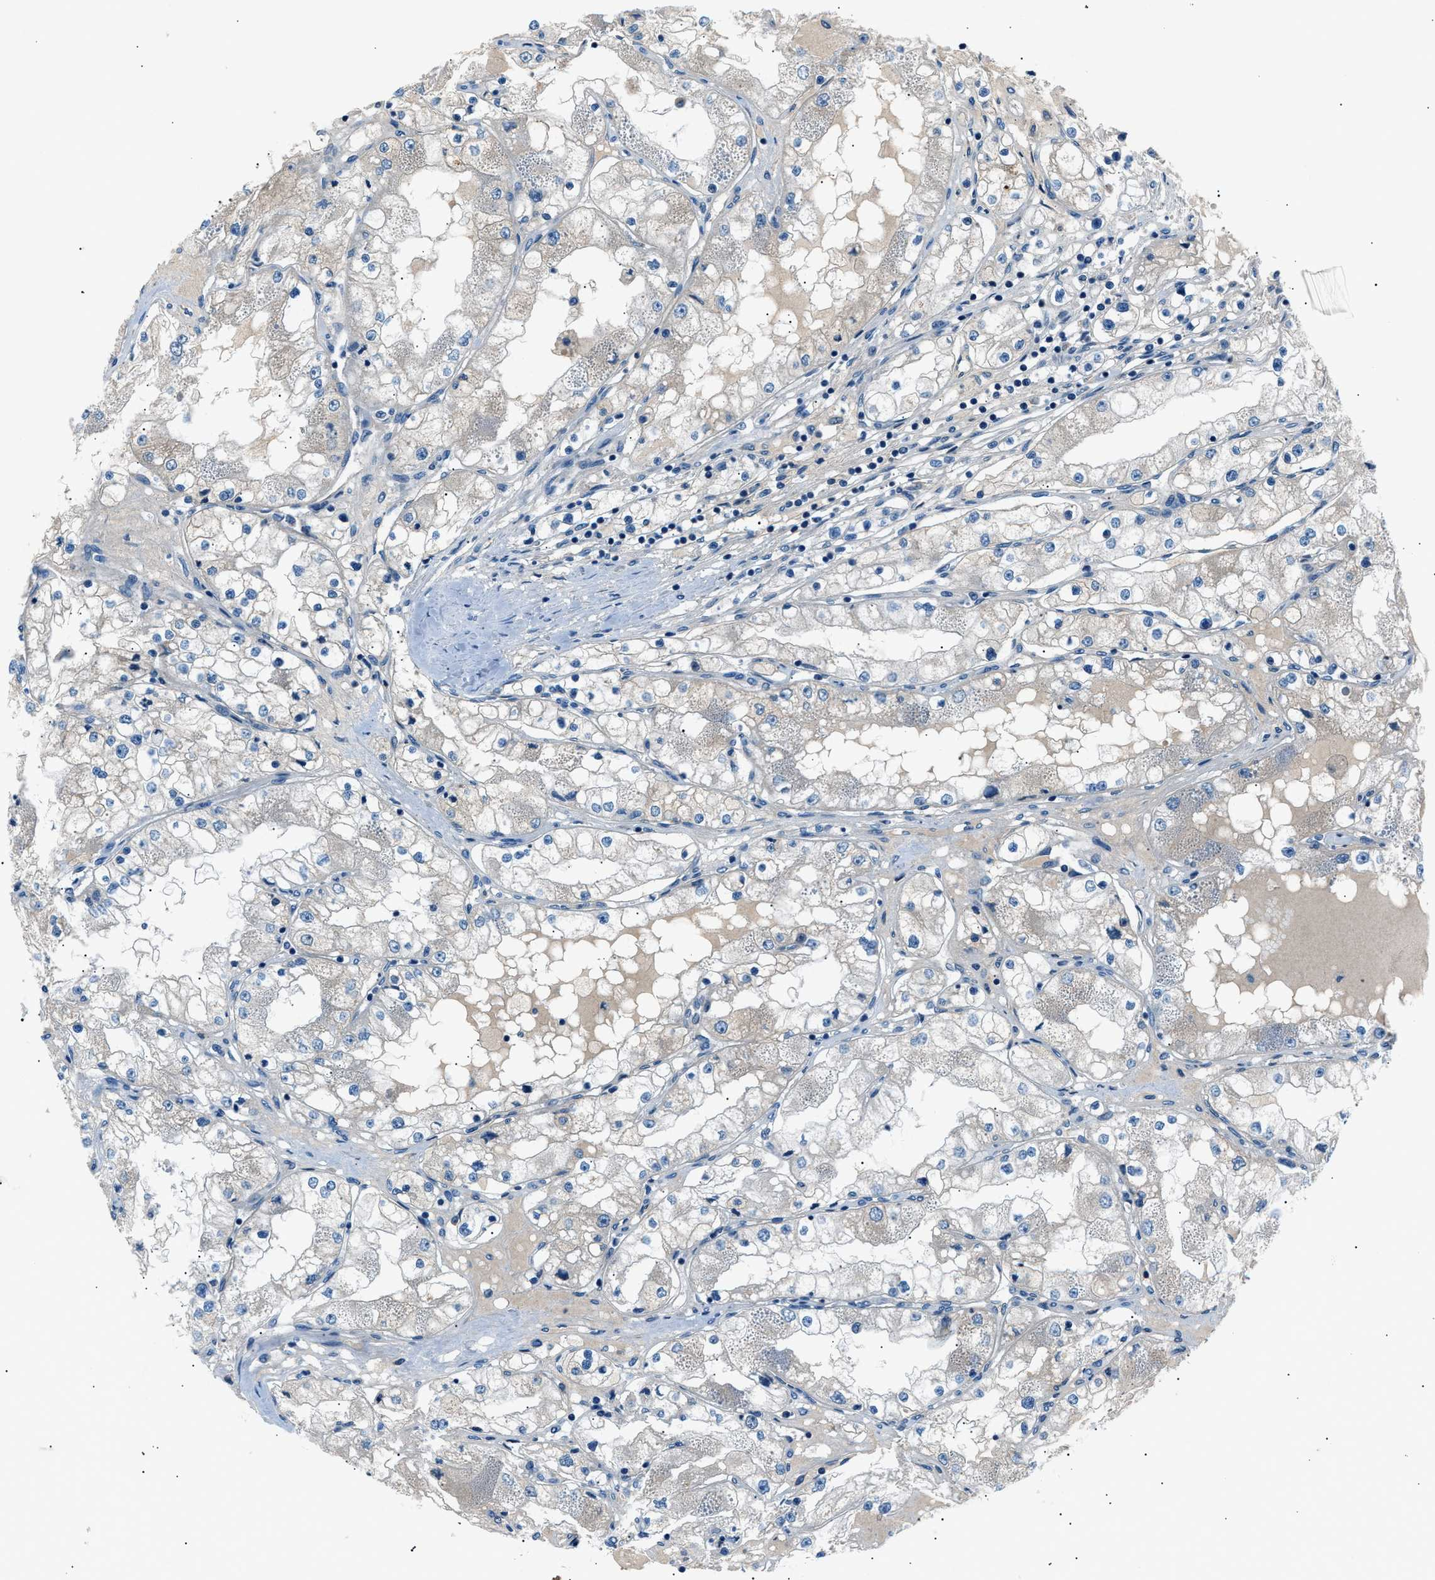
{"staining": {"intensity": "negative", "quantity": "none", "location": "none"}, "tissue": "renal cancer", "cell_type": "Tumor cells", "image_type": "cancer", "snomed": [{"axis": "morphology", "description": "Adenocarcinoma, NOS"}, {"axis": "topography", "description": "Kidney"}], "caption": "Tumor cells show no significant protein positivity in renal adenocarcinoma.", "gene": "LRRC37B", "patient": {"sex": "male", "age": 68}}